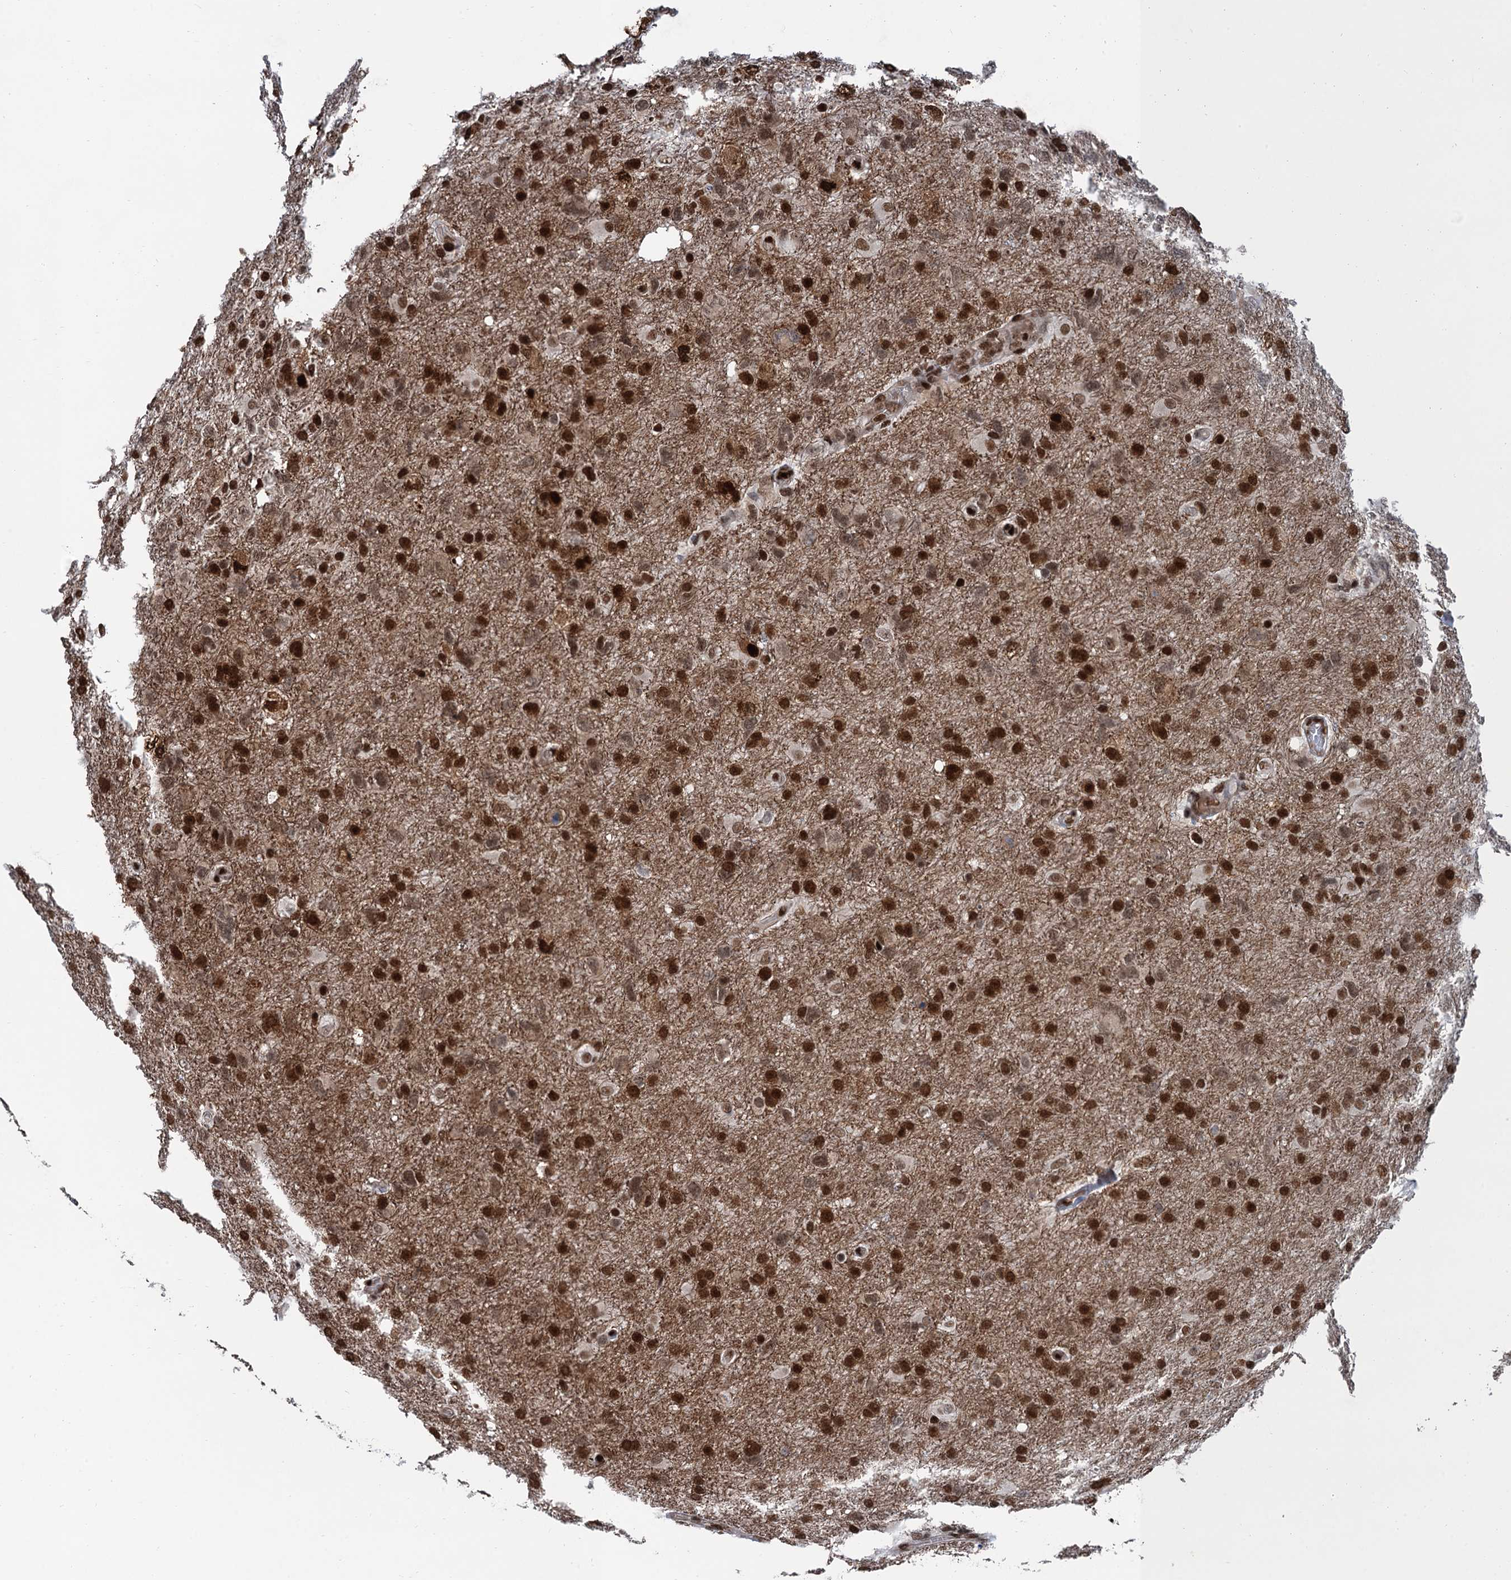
{"staining": {"intensity": "strong", "quantity": ">75%", "location": "nuclear"}, "tissue": "glioma", "cell_type": "Tumor cells", "image_type": "cancer", "snomed": [{"axis": "morphology", "description": "Glioma, malignant, High grade"}, {"axis": "topography", "description": "Brain"}], "caption": "Glioma stained for a protein demonstrates strong nuclear positivity in tumor cells.", "gene": "PPP4R1", "patient": {"sex": "male", "age": 61}}